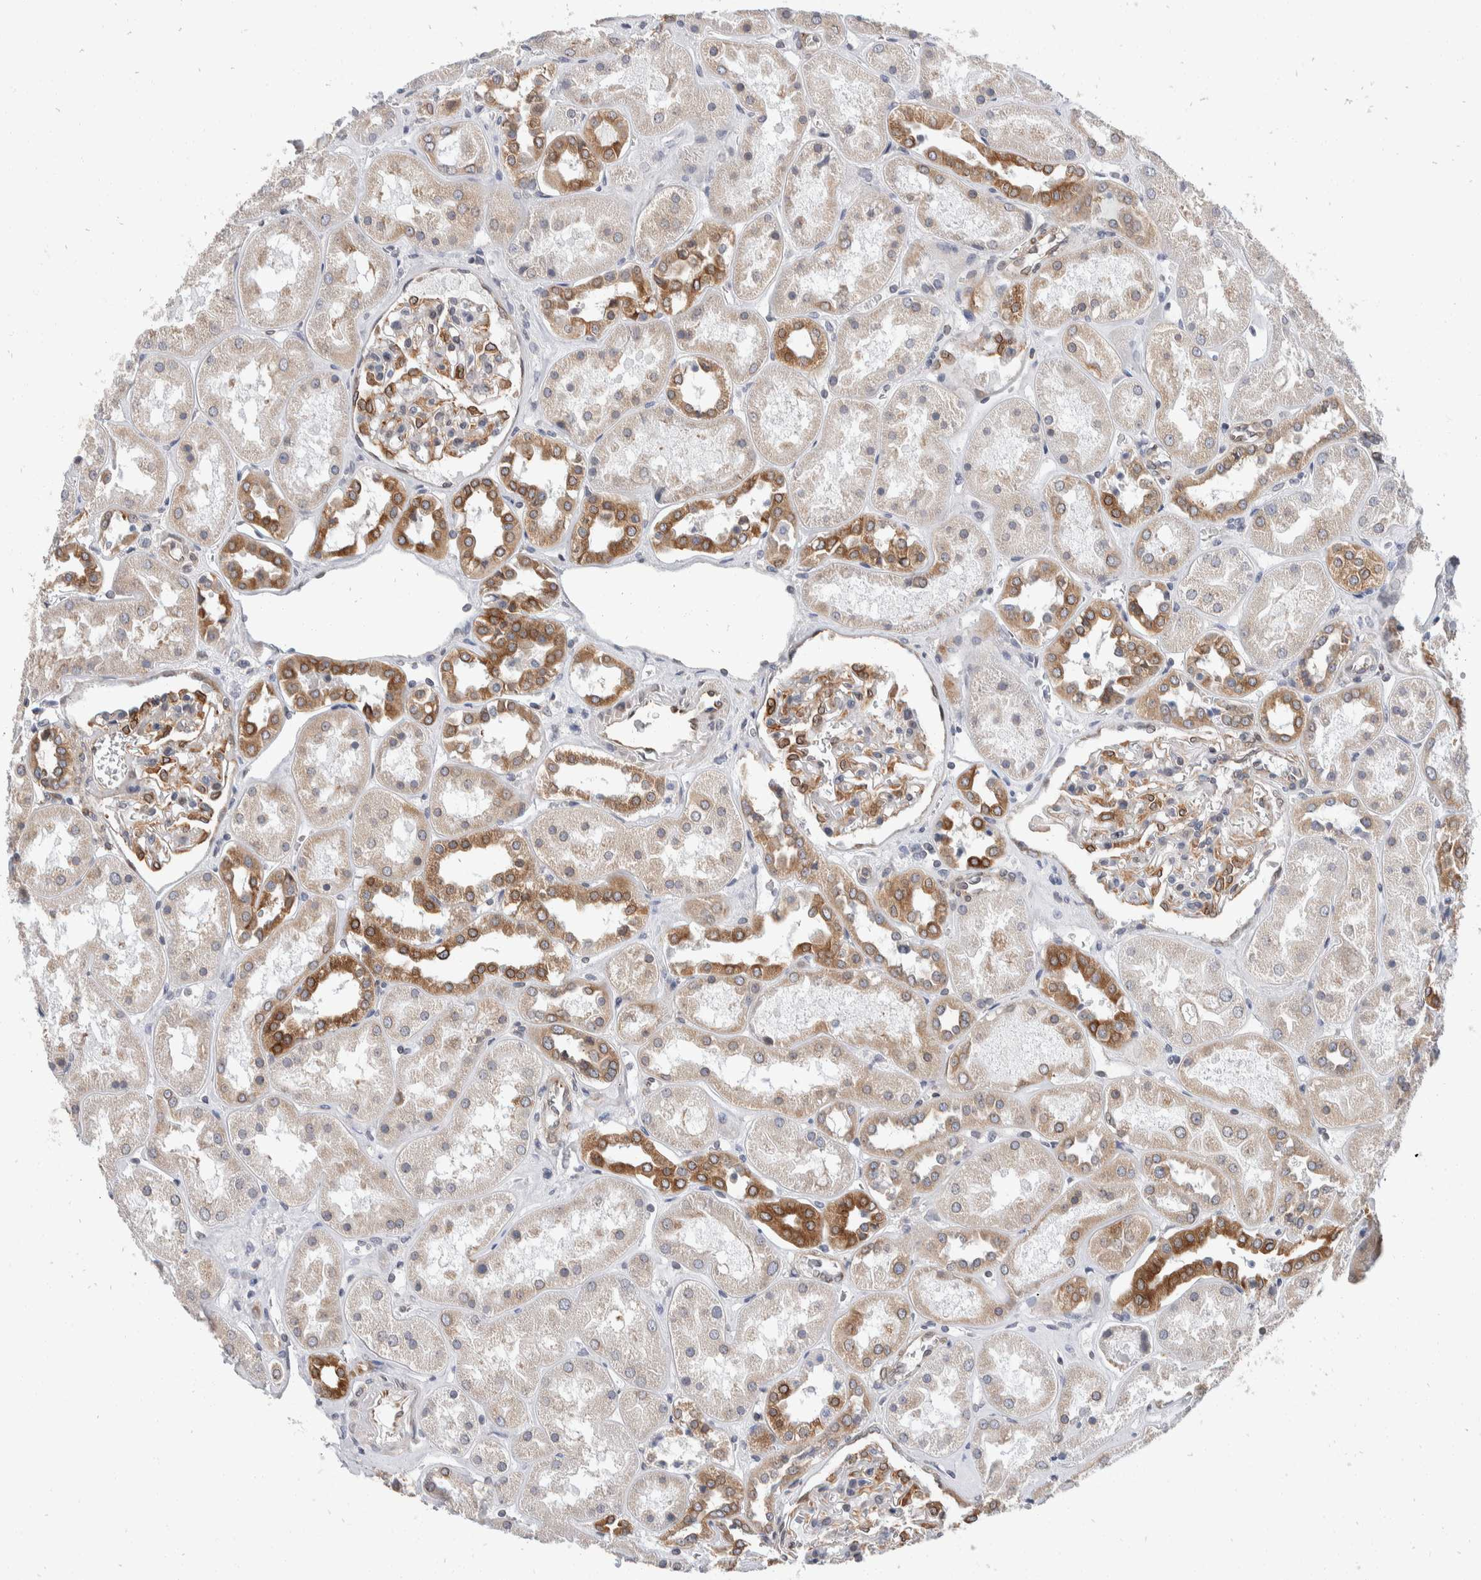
{"staining": {"intensity": "strong", "quantity": "25%-75%", "location": "cytoplasmic/membranous"}, "tissue": "kidney", "cell_type": "Cells in glomeruli", "image_type": "normal", "snomed": [{"axis": "morphology", "description": "Normal tissue, NOS"}, {"axis": "topography", "description": "Kidney"}], "caption": "About 25%-75% of cells in glomeruli in benign kidney show strong cytoplasmic/membranous protein expression as visualized by brown immunohistochemical staining.", "gene": "TMEM245", "patient": {"sex": "male", "age": 70}}